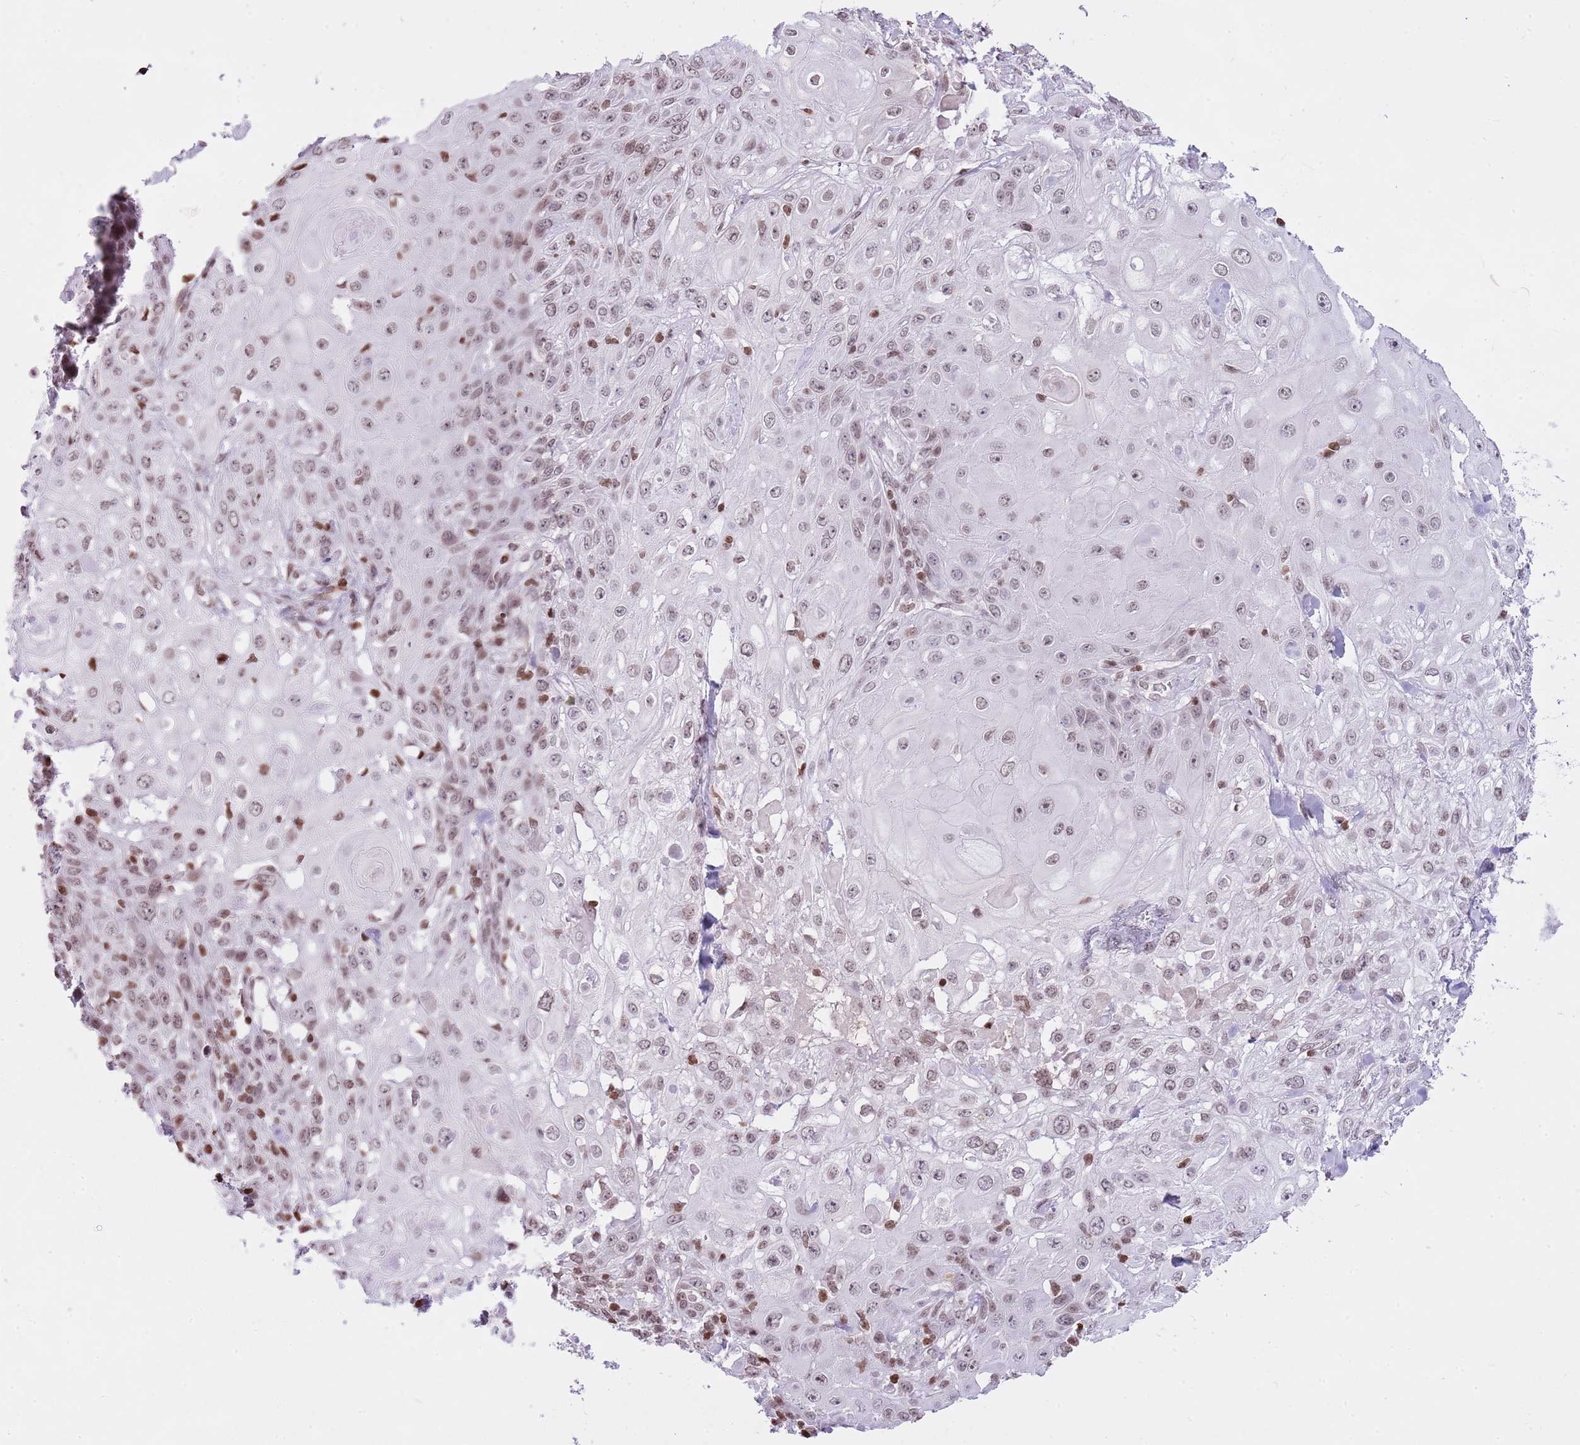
{"staining": {"intensity": "weak", "quantity": "25%-75%", "location": "nuclear"}, "tissue": "skin cancer", "cell_type": "Tumor cells", "image_type": "cancer", "snomed": [{"axis": "morphology", "description": "Normal tissue, NOS"}, {"axis": "morphology", "description": "Squamous cell carcinoma, NOS"}, {"axis": "topography", "description": "Skin"}, {"axis": "topography", "description": "Cartilage tissue"}], "caption": "Immunohistochemical staining of human skin cancer (squamous cell carcinoma) reveals weak nuclear protein expression in about 25%-75% of tumor cells.", "gene": "KPNA3", "patient": {"sex": "female", "age": 79}}